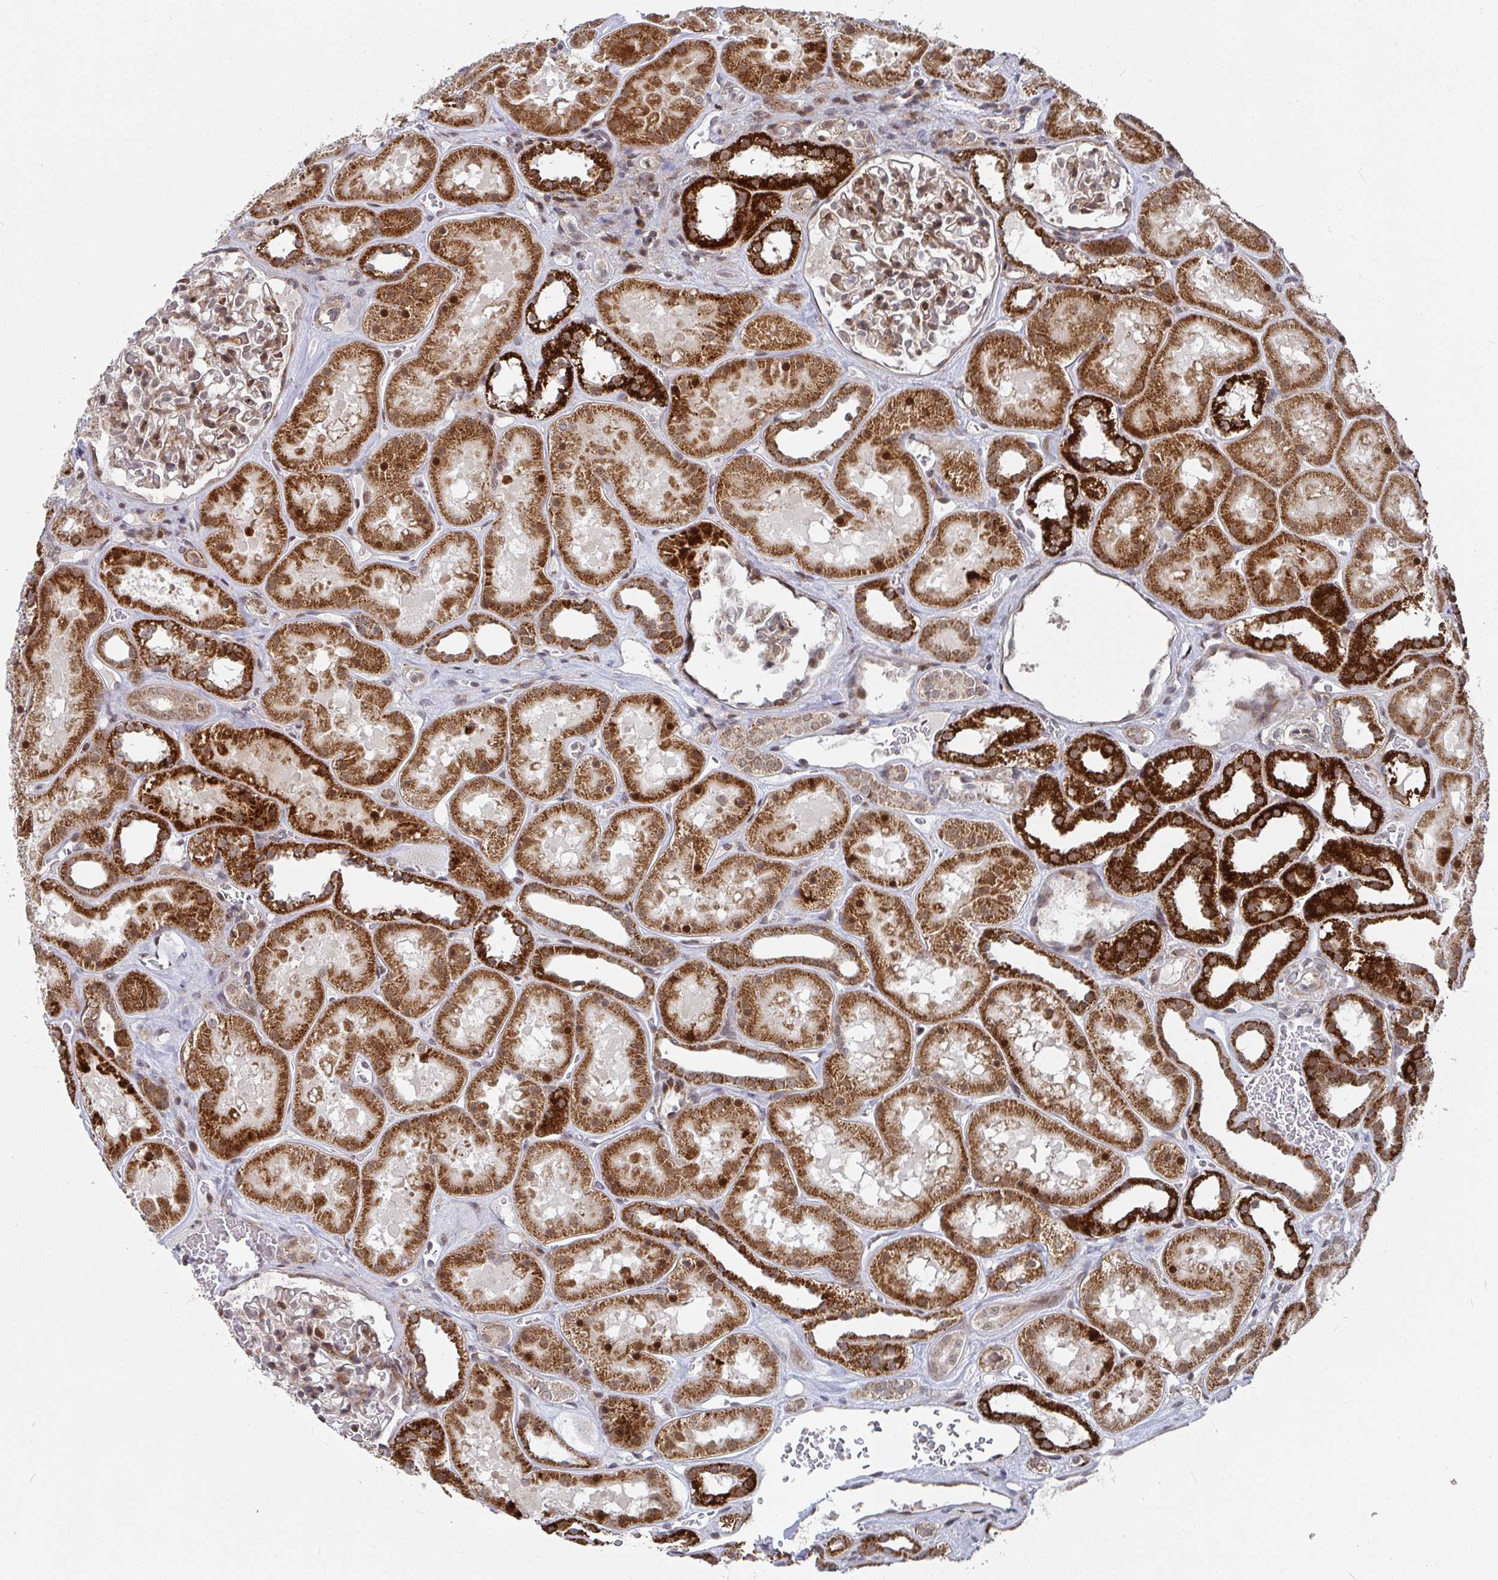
{"staining": {"intensity": "moderate", "quantity": ">75%", "location": "cytoplasmic/membranous,nuclear"}, "tissue": "kidney", "cell_type": "Cells in glomeruli", "image_type": "normal", "snomed": [{"axis": "morphology", "description": "Normal tissue, NOS"}, {"axis": "topography", "description": "Kidney"}], "caption": "A medium amount of moderate cytoplasmic/membranous,nuclear positivity is seen in about >75% of cells in glomeruli in normal kidney.", "gene": "RBBP5", "patient": {"sex": "female", "age": 41}}